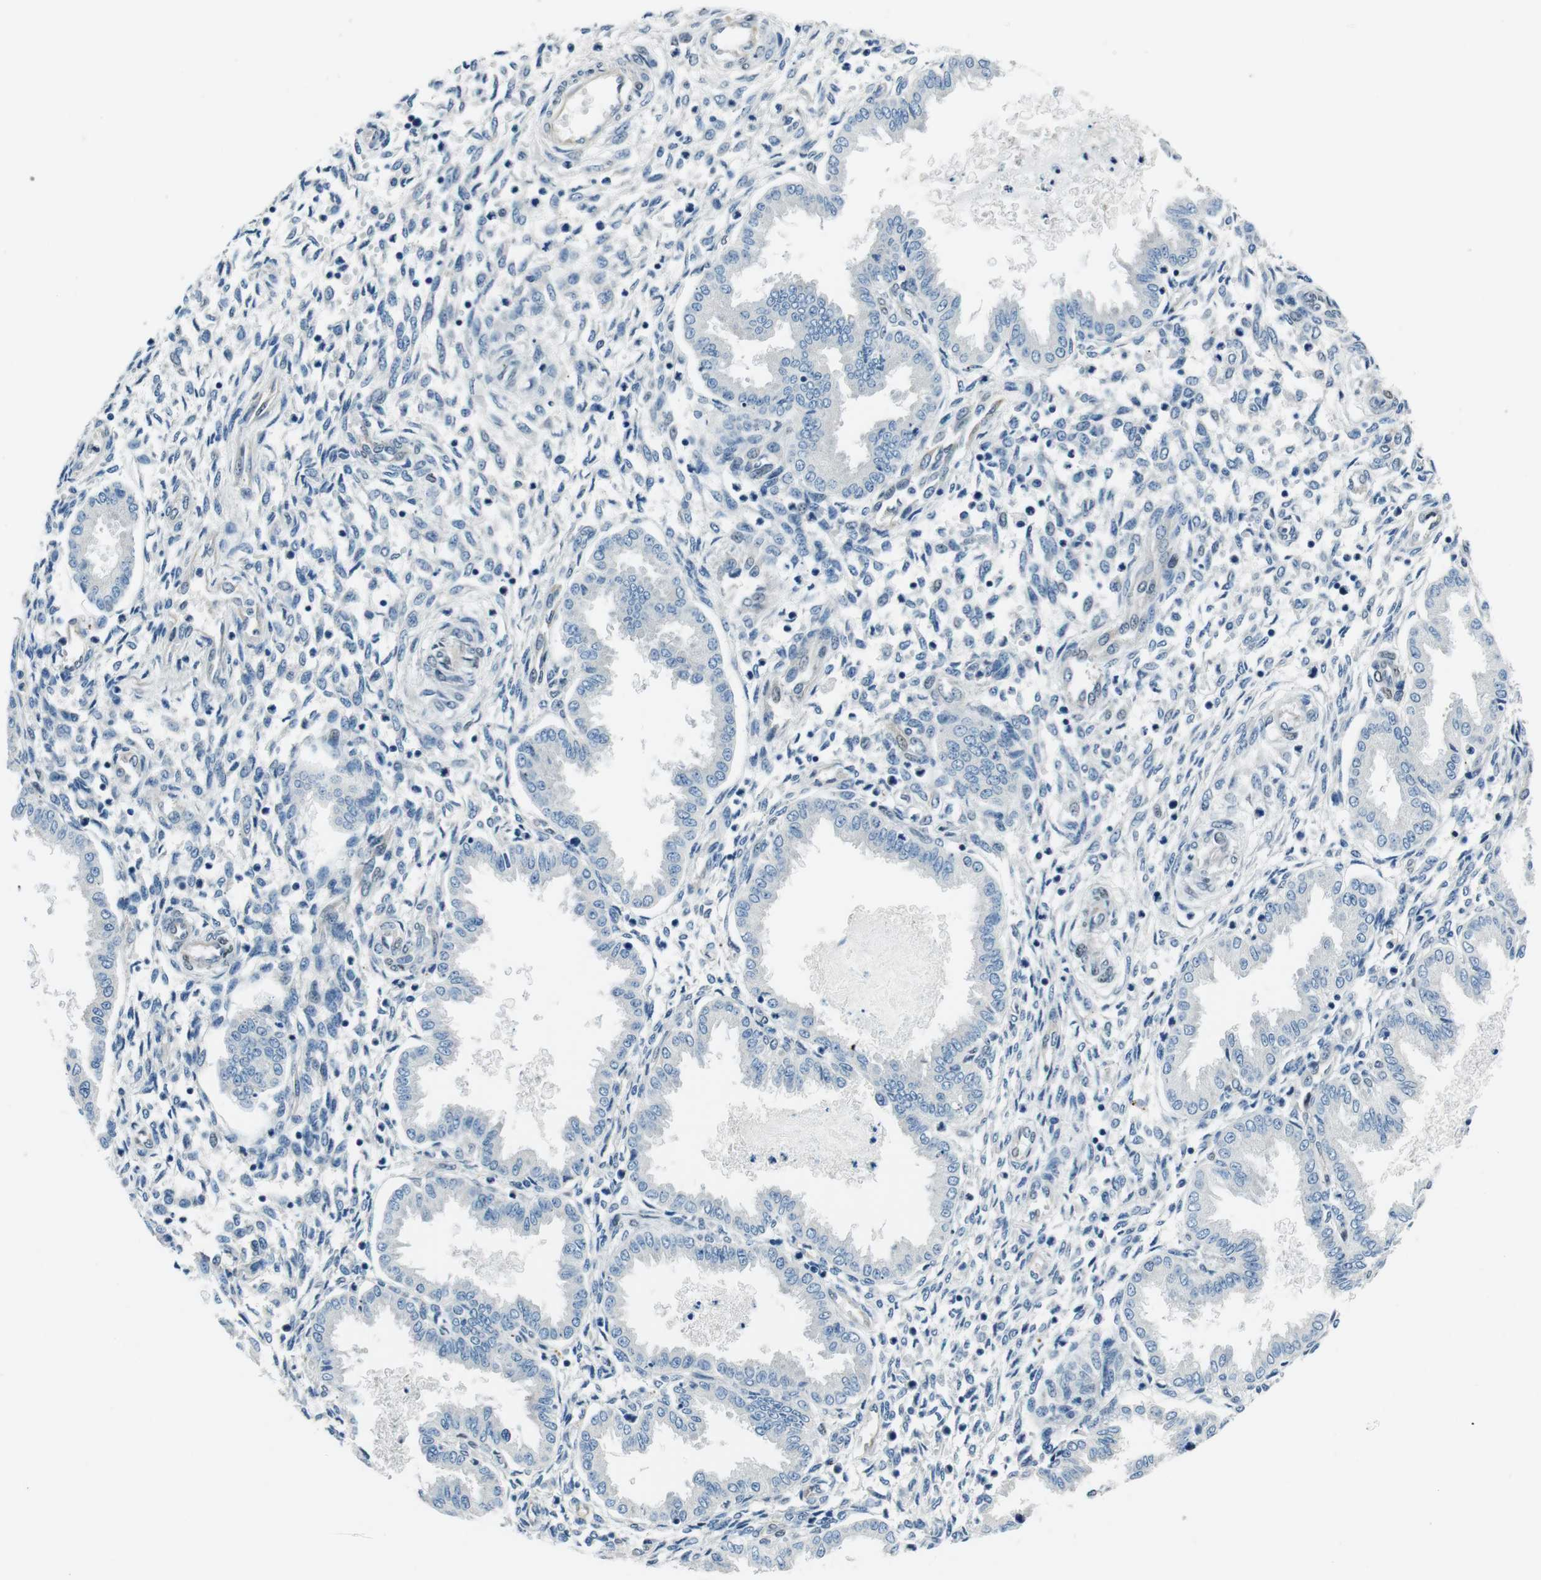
{"staining": {"intensity": "negative", "quantity": "none", "location": "none"}, "tissue": "endometrium", "cell_type": "Cells in endometrial stroma", "image_type": "normal", "snomed": [{"axis": "morphology", "description": "Normal tissue, NOS"}, {"axis": "topography", "description": "Endometrium"}], "caption": "The histopathology image displays no staining of cells in endometrial stroma in benign endometrium.", "gene": "KCNJ5", "patient": {"sex": "female", "age": 33}}